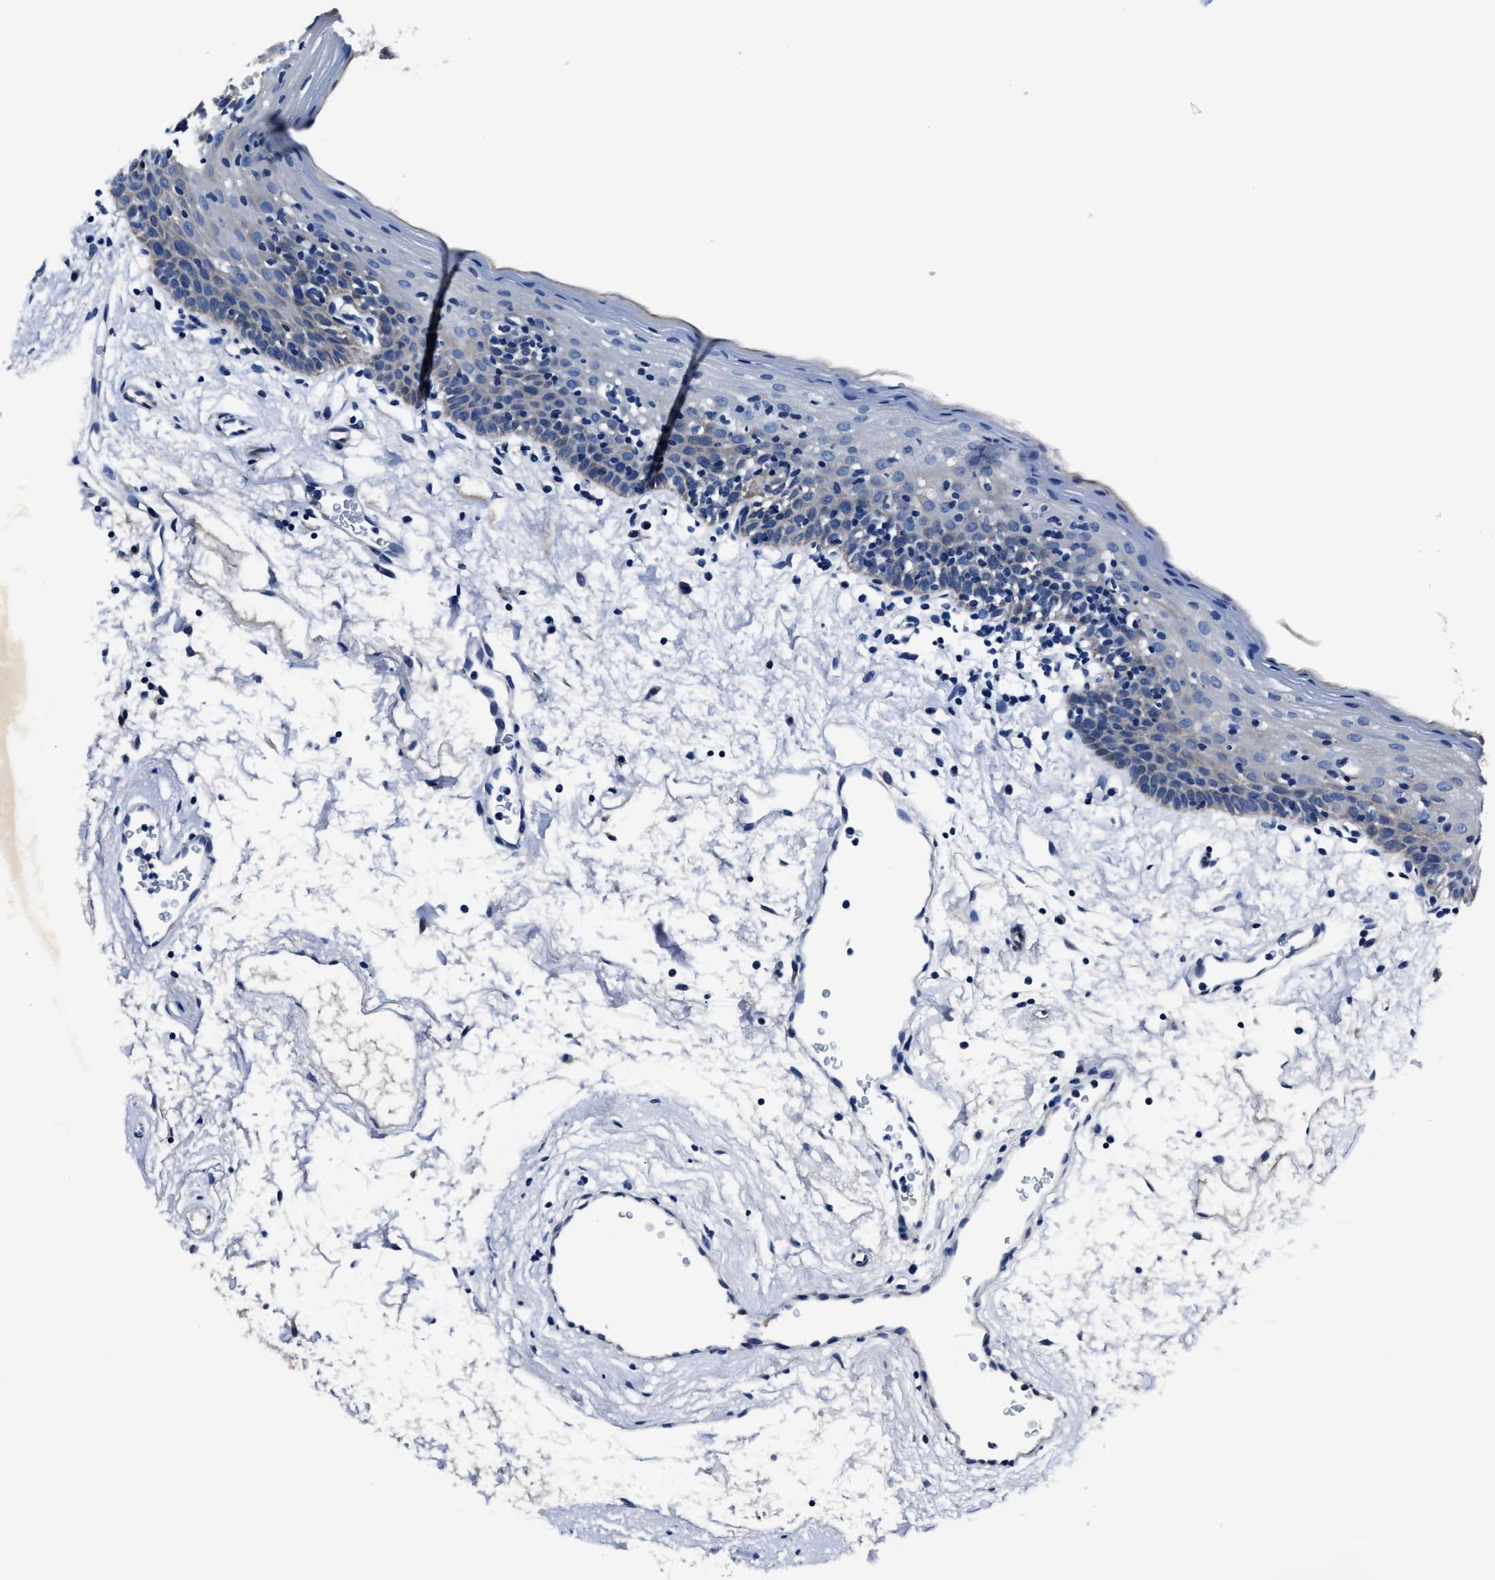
{"staining": {"intensity": "negative", "quantity": "none", "location": "none"}, "tissue": "oral mucosa", "cell_type": "Squamous epithelial cells", "image_type": "normal", "snomed": [{"axis": "morphology", "description": "Normal tissue, NOS"}, {"axis": "topography", "description": "Oral tissue"}], "caption": "Immunohistochemistry (IHC) image of benign oral mucosa stained for a protein (brown), which exhibits no staining in squamous epithelial cells.", "gene": "NACAD", "patient": {"sex": "male", "age": 66}}